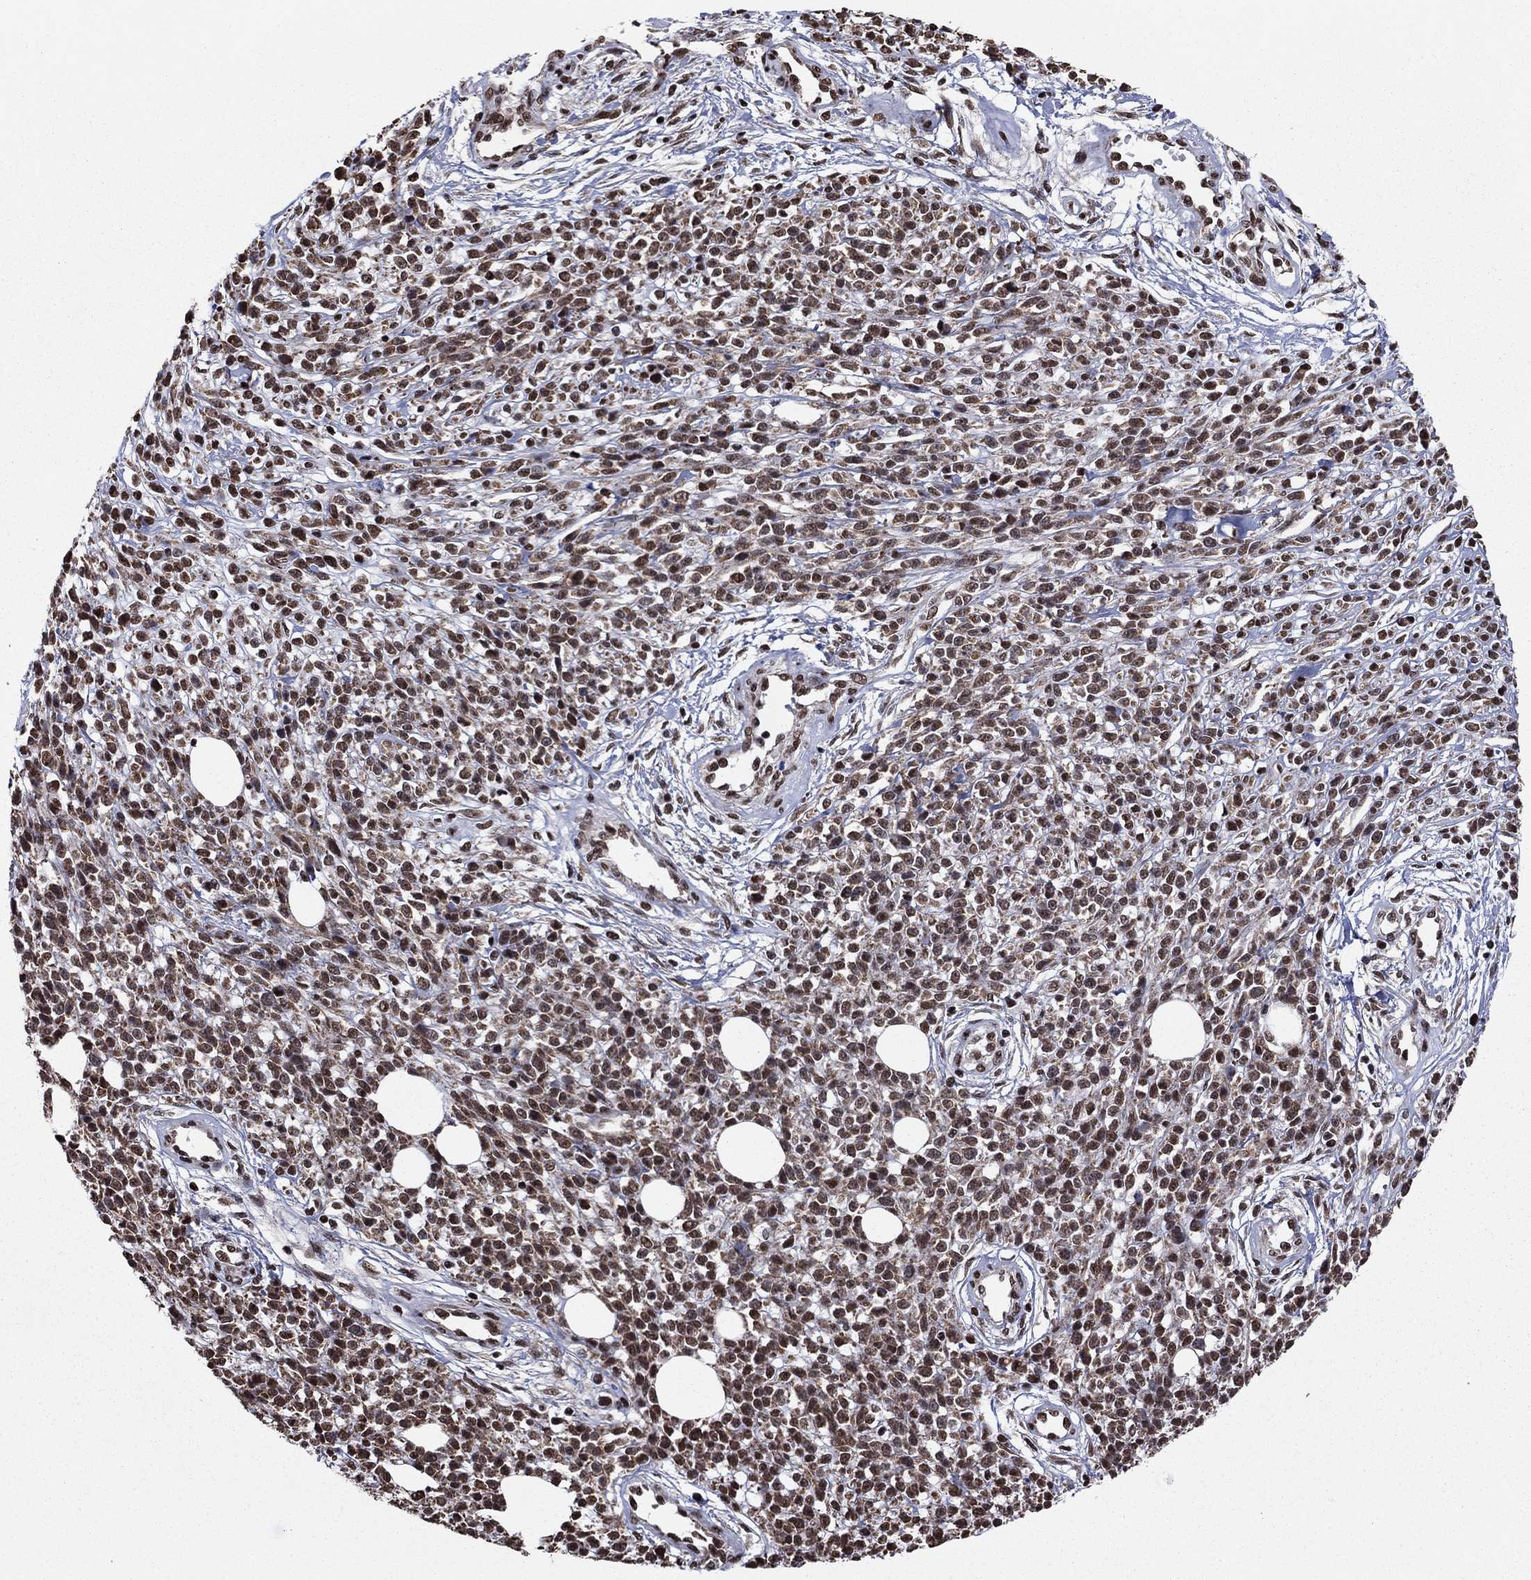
{"staining": {"intensity": "moderate", "quantity": ">75%", "location": "cytoplasmic/membranous,nuclear"}, "tissue": "melanoma", "cell_type": "Tumor cells", "image_type": "cancer", "snomed": [{"axis": "morphology", "description": "Malignant melanoma, NOS"}, {"axis": "topography", "description": "Skin"}, {"axis": "topography", "description": "Skin of trunk"}], "caption": "Human malignant melanoma stained with a brown dye reveals moderate cytoplasmic/membranous and nuclear positive staining in approximately >75% of tumor cells.", "gene": "N4BP2", "patient": {"sex": "male", "age": 74}}